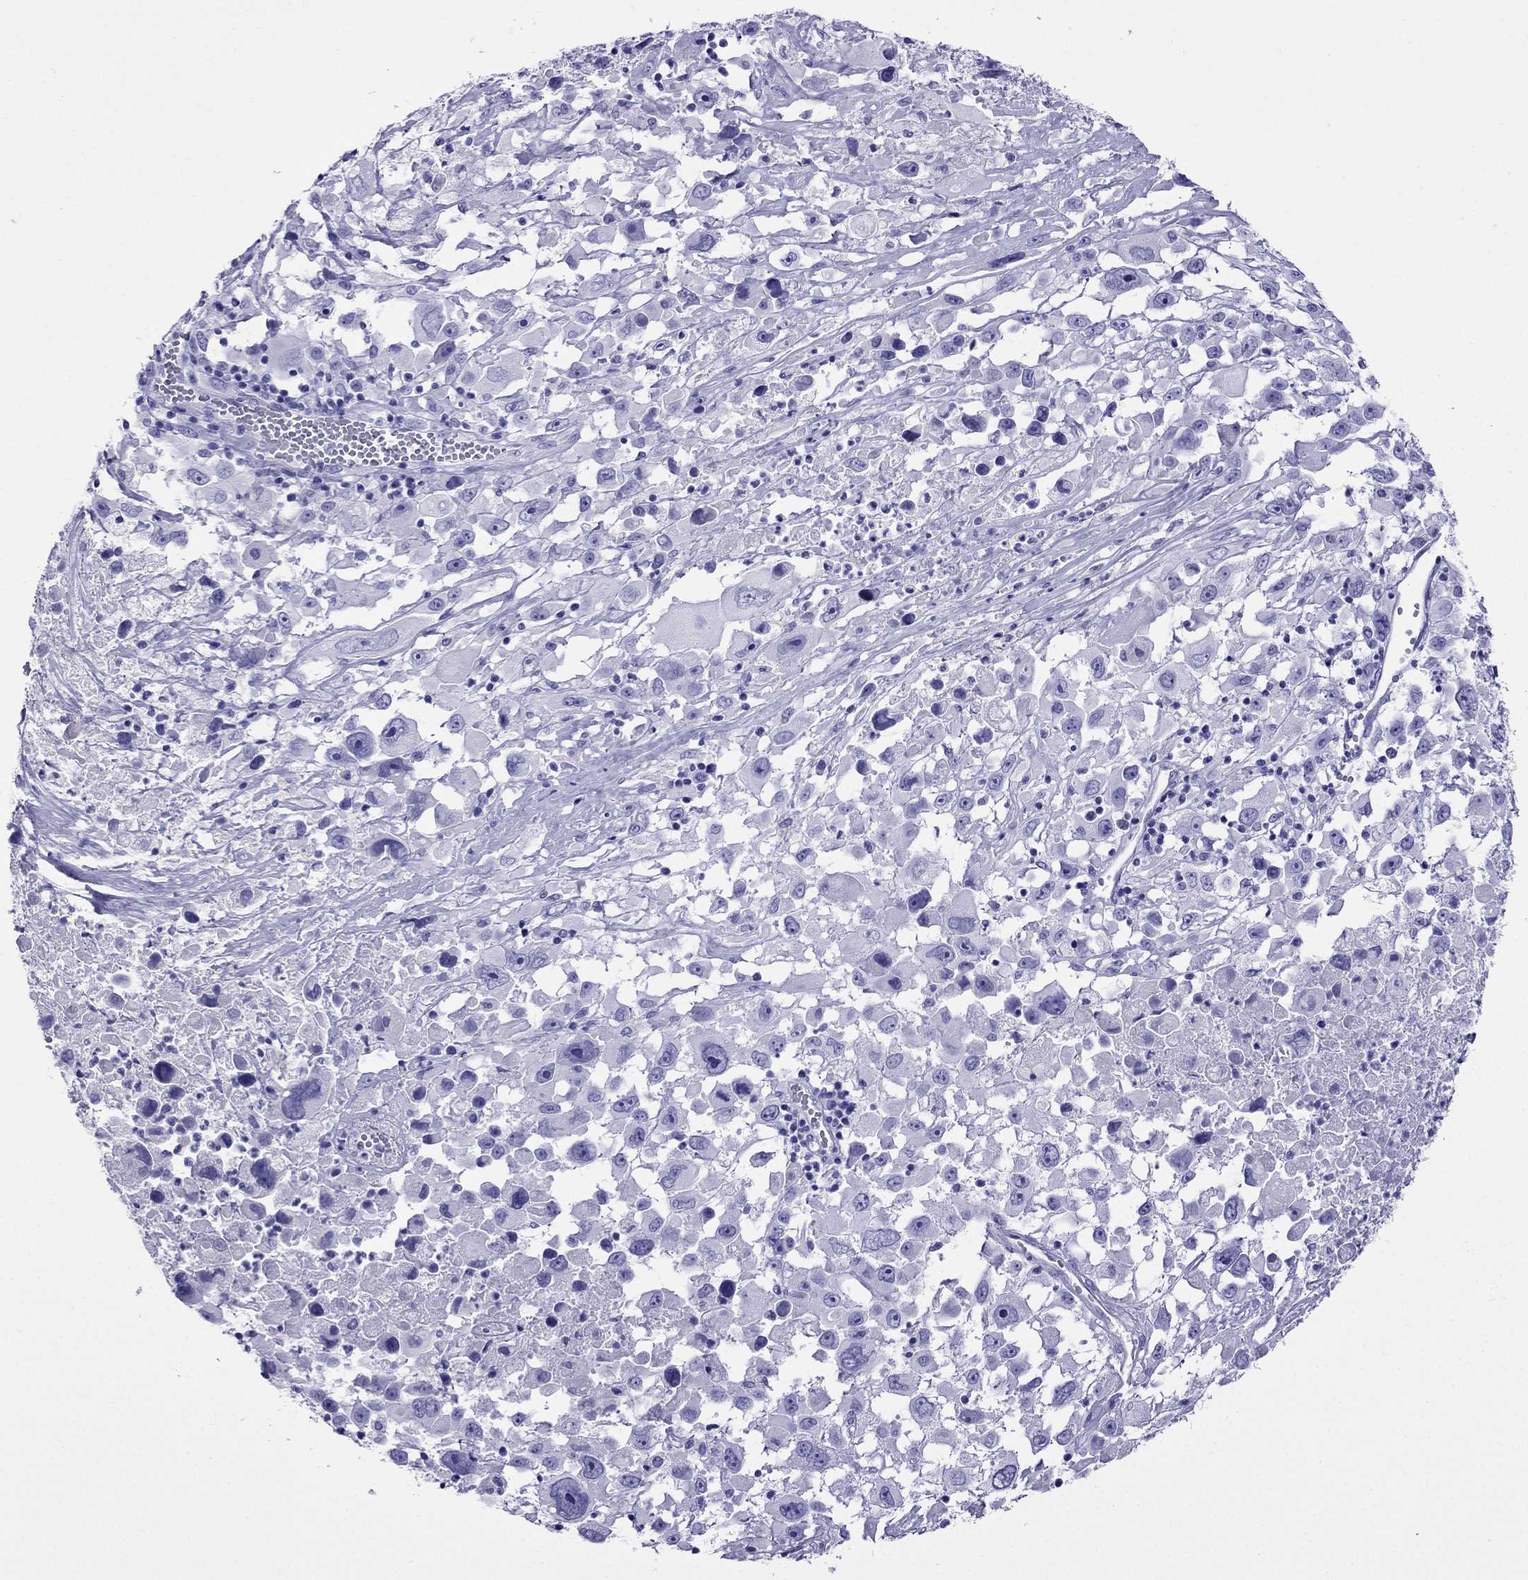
{"staining": {"intensity": "negative", "quantity": "none", "location": "none"}, "tissue": "melanoma", "cell_type": "Tumor cells", "image_type": "cancer", "snomed": [{"axis": "morphology", "description": "Malignant melanoma, Metastatic site"}, {"axis": "topography", "description": "Soft tissue"}], "caption": "This is an IHC photomicrograph of malignant melanoma (metastatic site). There is no expression in tumor cells.", "gene": "CRYBA1", "patient": {"sex": "male", "age": 50}}